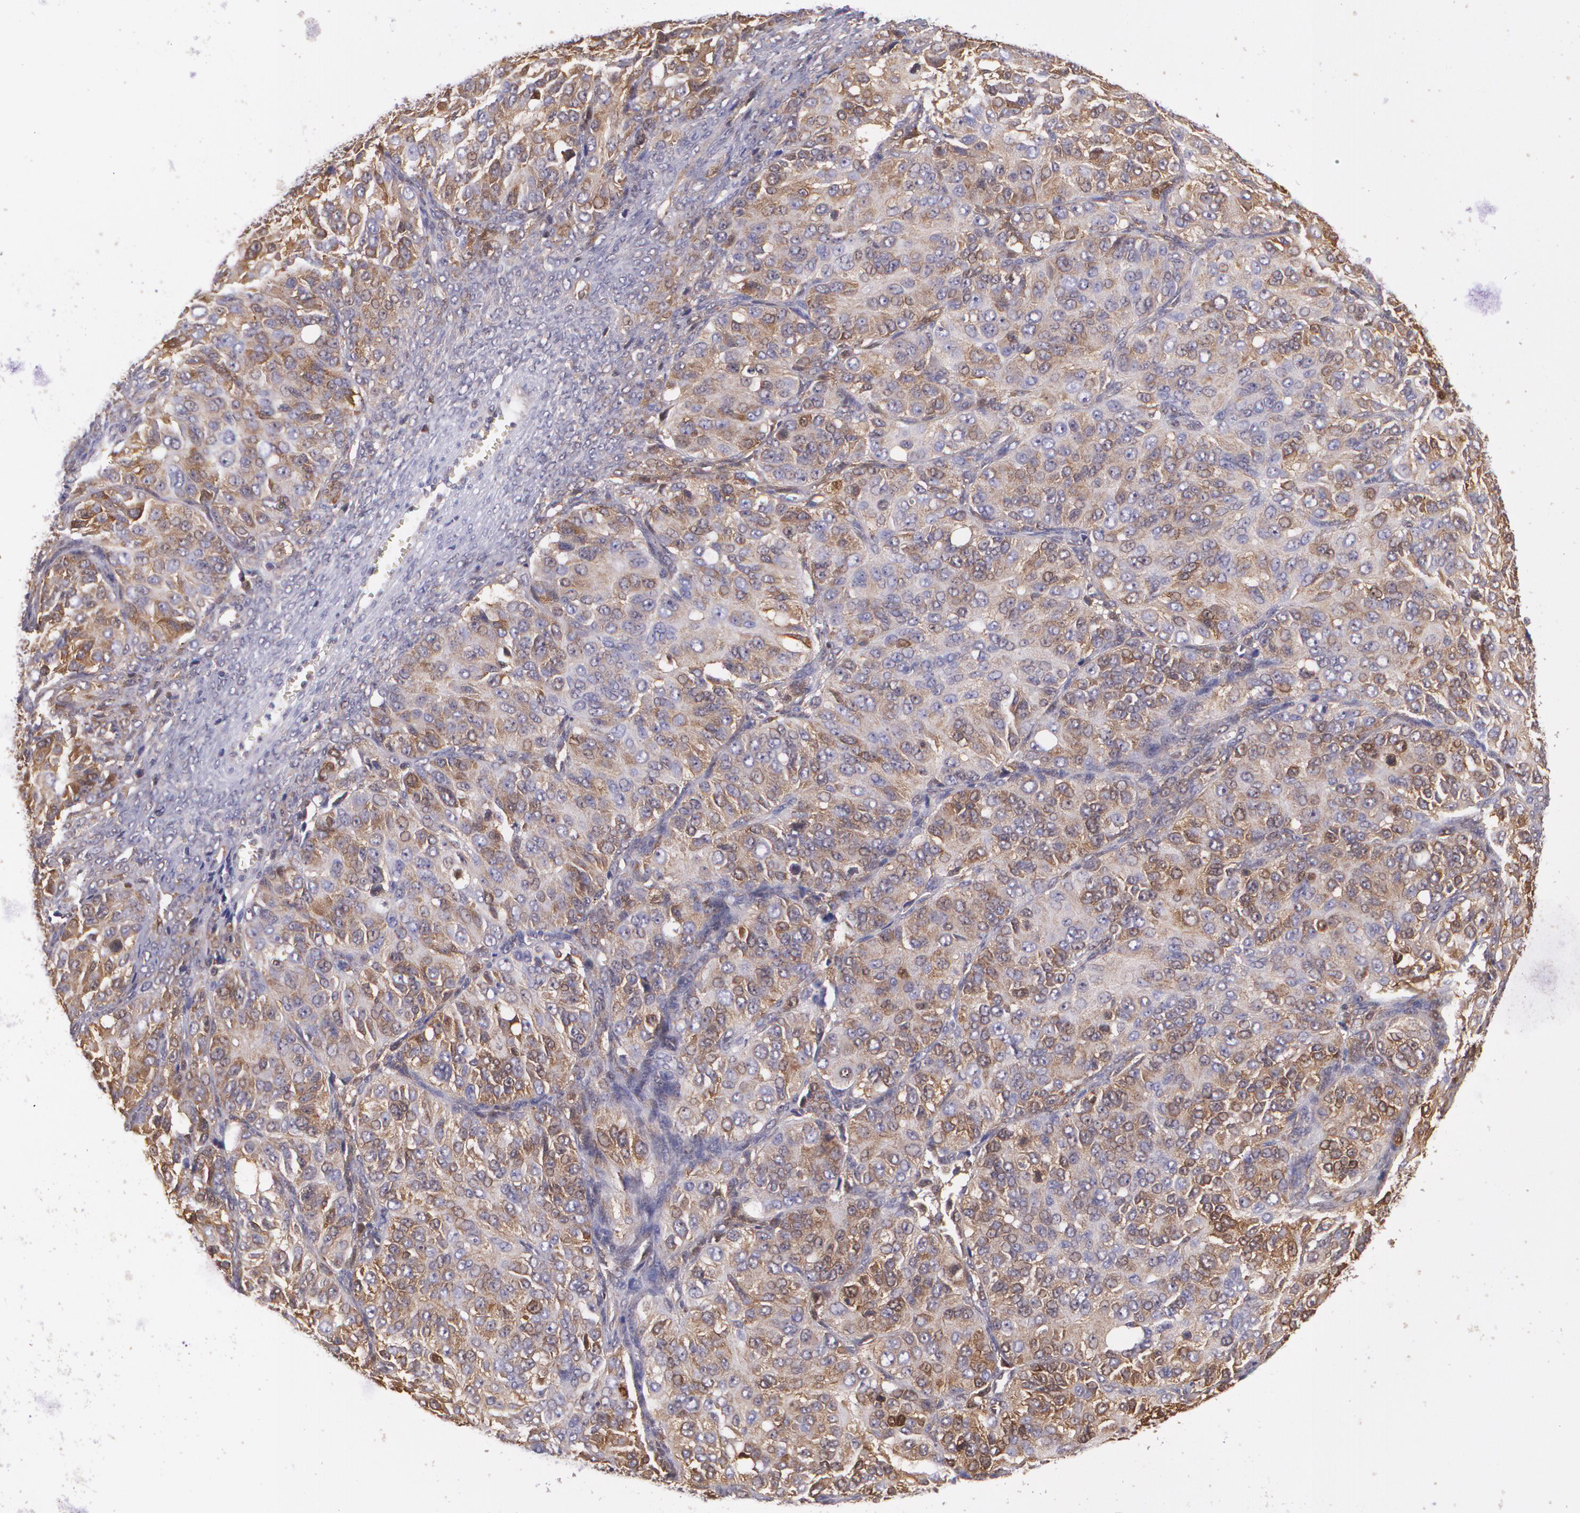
{"staining": {"intensity": "moderate", "quantity": ">75%", "location": "cytoplasmic/membranous"}, "tissue": "ovarian cancer", "cell_type": "Tumor cells", "image_type": "cancer", "snomed": [{"axis": "morphology", "description": "Carcinoma, endometroid"}, {"axis": "topography", "description": "Ovary"}], "caption": "Immunohistochemical staining of human endometroid carcinoma (ovarian) reveals medium levels of moderate cytoplasmic/membranous positivity in approximately >75% of tumor cells.", "gene": "HSPH1", "patient": {"sex": "female", "age": 51}}